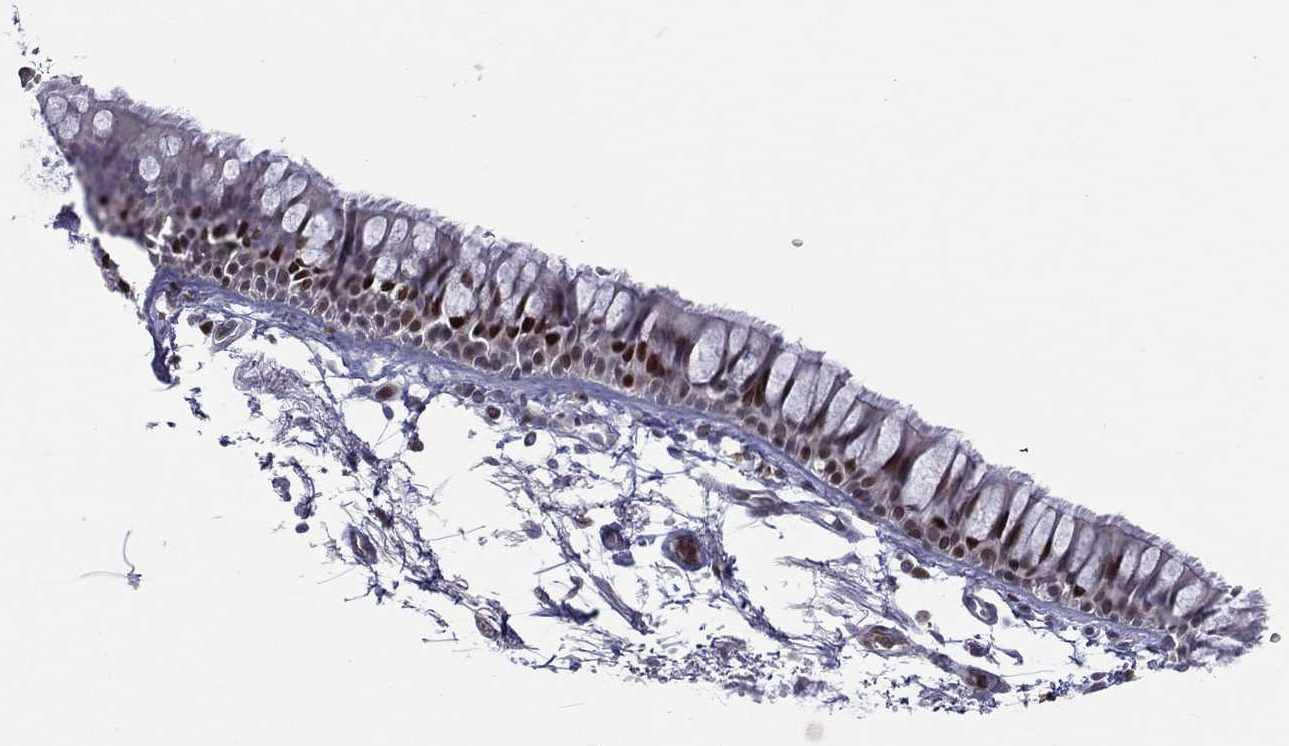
{"staining": {"intensity": "moderate", "quantity": ">75%", "location": "nuclear"}, "tissue": "soft tissue", "cell_type": "Fibroblasts", "image_type": "normal", "snomed": [{"axis": "morphology", "description": "Normal tissue, NOS"}, {"axis": "morphology", "description": "Squamous cell carcinoma, NOS"}, {"axis": "topography", "description": "Cartilage tissue"}, {"axis": "topography", "description": "Lung"}], "caption": "Moderate nuclear positivity is appreciated in approximately >75% of fibroblasts in unremarkable soft tissue. (IHC, brightfield microscopy, high magnification).", "gene": "DBF4B", "patient": {"sex": "male", "age": 66}}